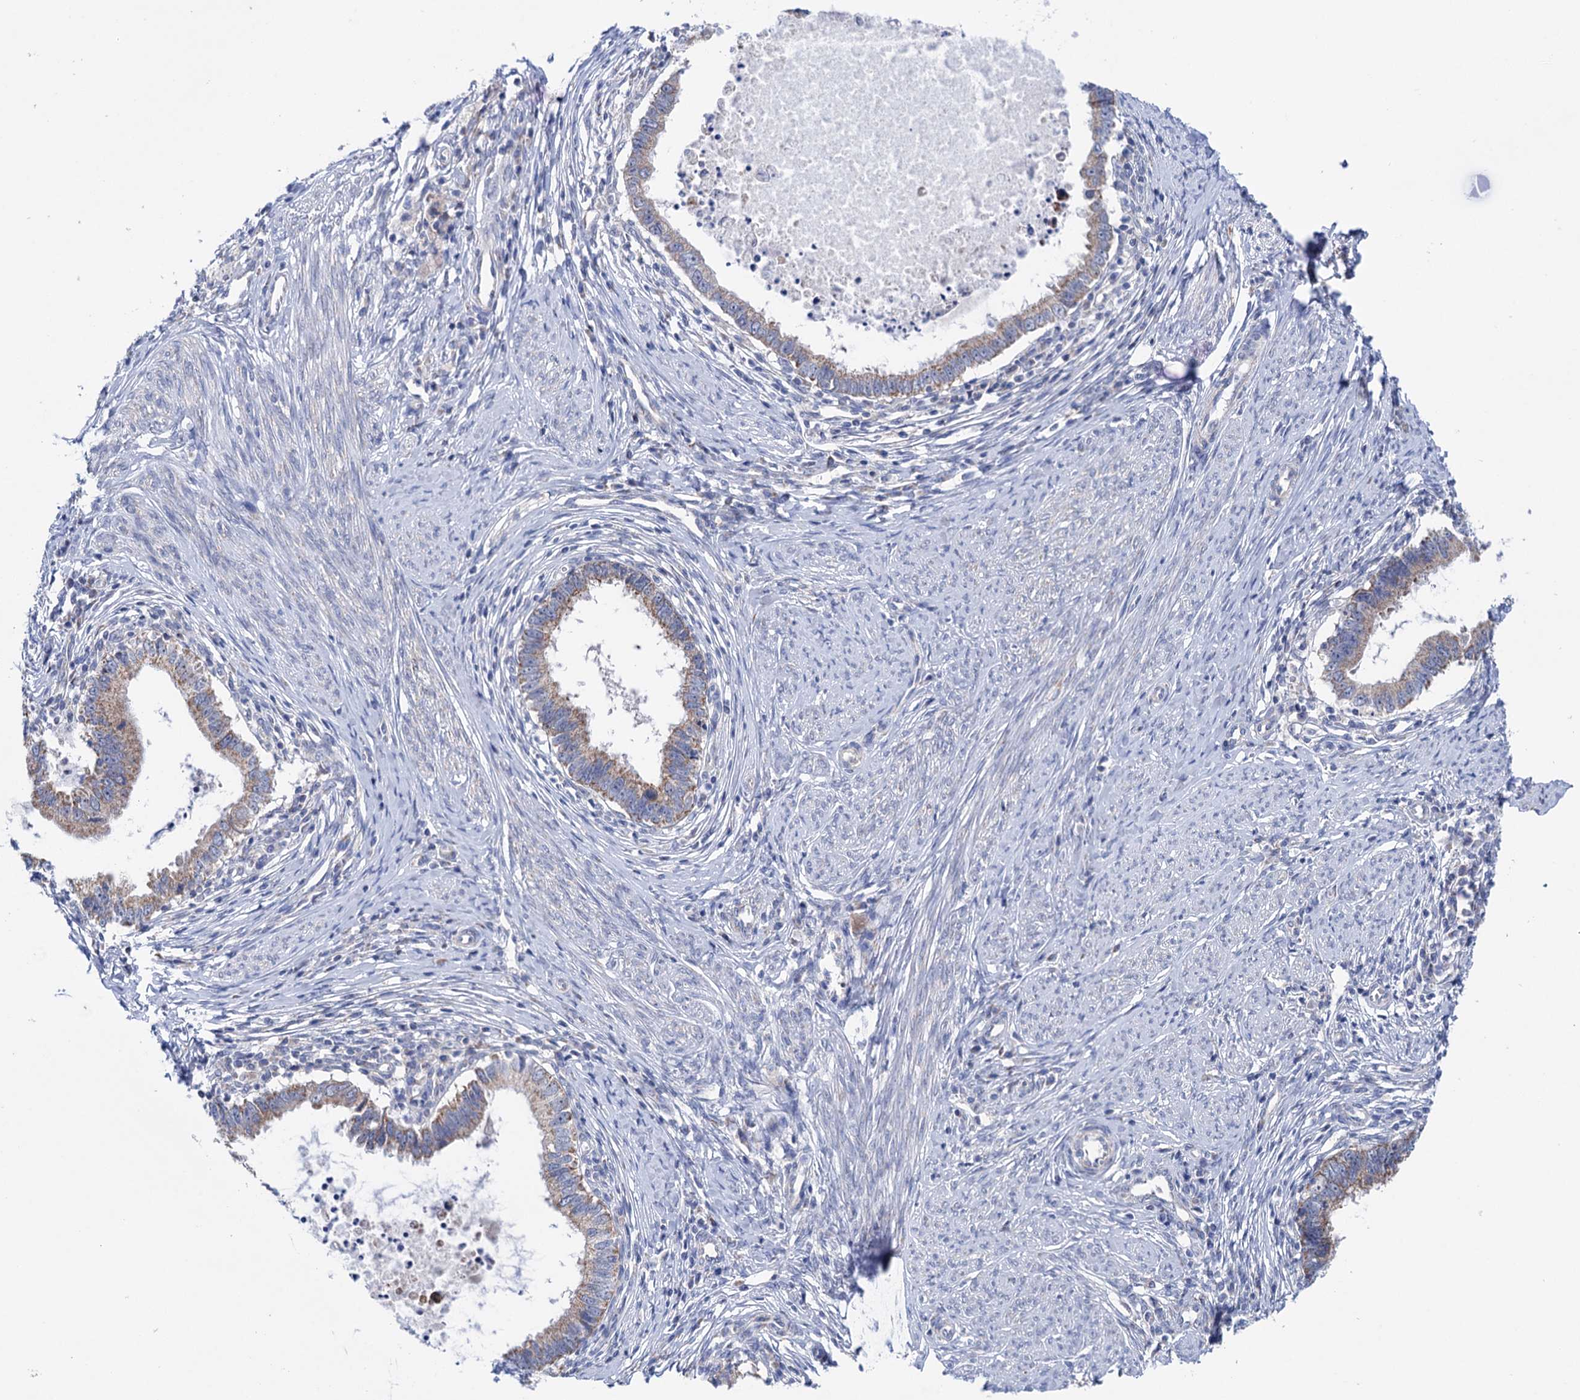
{"staining": {"intensity": "moderate", "quantity": ">75%", "location": "cytoplasmic/membranous"}, "tissue": "cervical cancer", "cell_type": "Tumor cells", "image_type": "cancer", "snomed": [{"axis": "morphology", "description": "Adenocarcinoma, NOS"}, {"axis": "topography", "description": "Cervix"}], "caption": "Brown immunohistochemical staining in human cervical adenocarcinoma reveals moderate cytoplasmic/membranous expression in about >75% of tumor cells. (DAB (3,3'-diaminobenzidine) IHC, brown staining for protein, blue staining for nuclei).", "gene": "SUCLA2", "patient": {"sex": "female", "age": 36}}